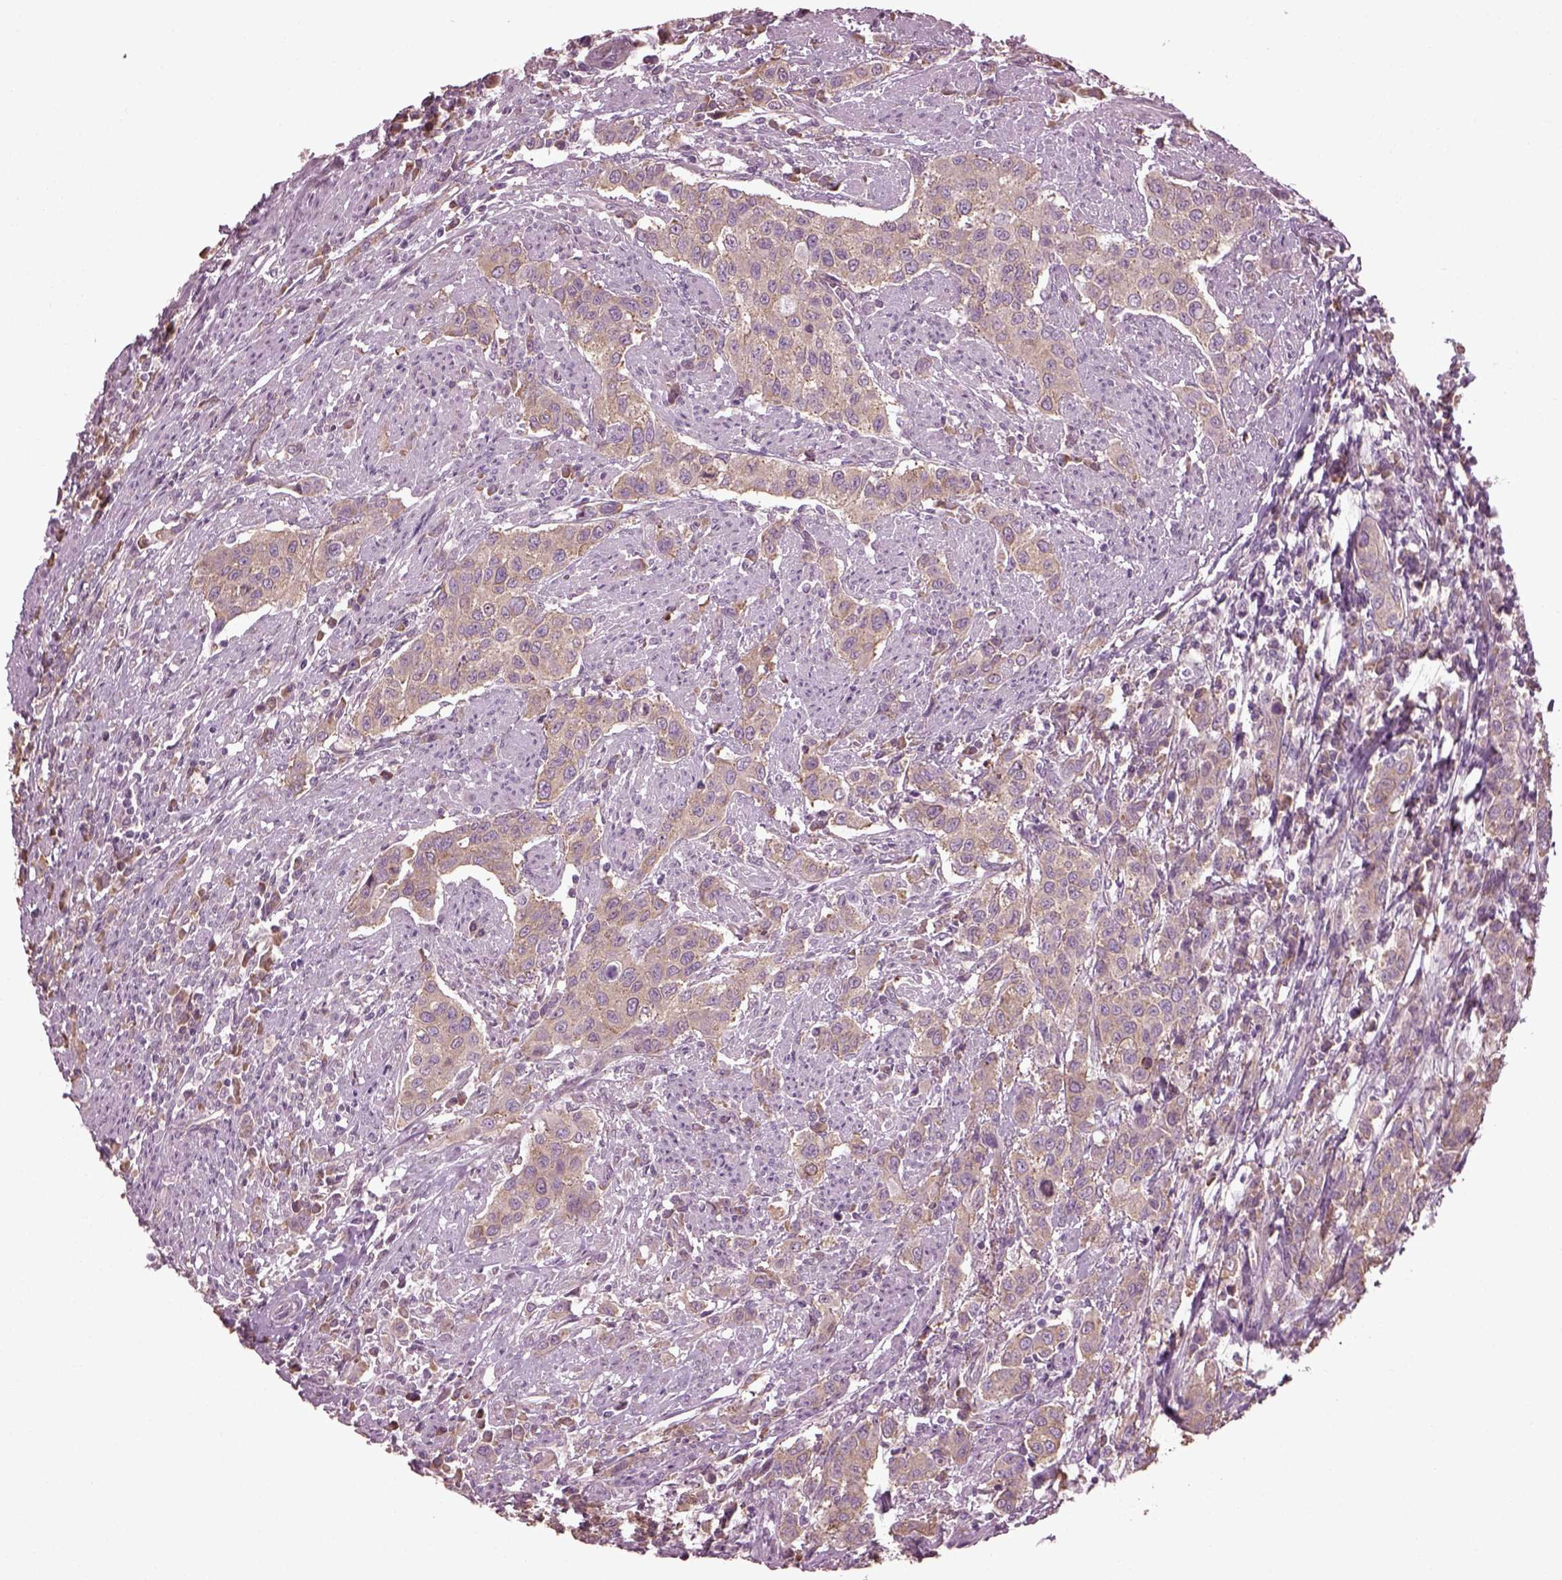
{"staining": {"intensity": "weak", "quantity": ">75%", "location": "cytoplasmic/membranous"}, "tissue": "urothelial cancer", "cell_type": "Tumor cells", "image_type": "cancer", "snomed": [{"axis": "morphology", "description": "Urothelial carcinoma, High grade"}, {"axis": "topography", "description": "Urinary bladder"}], "caption": "Urothelial cancer was stained to show a protein in brown. There is low levels of weak cytoplasmic/membranous expression in about >75% of tumor cells.", "gene": "CABP5", "patient": {"sex": "female", "age": 58}}